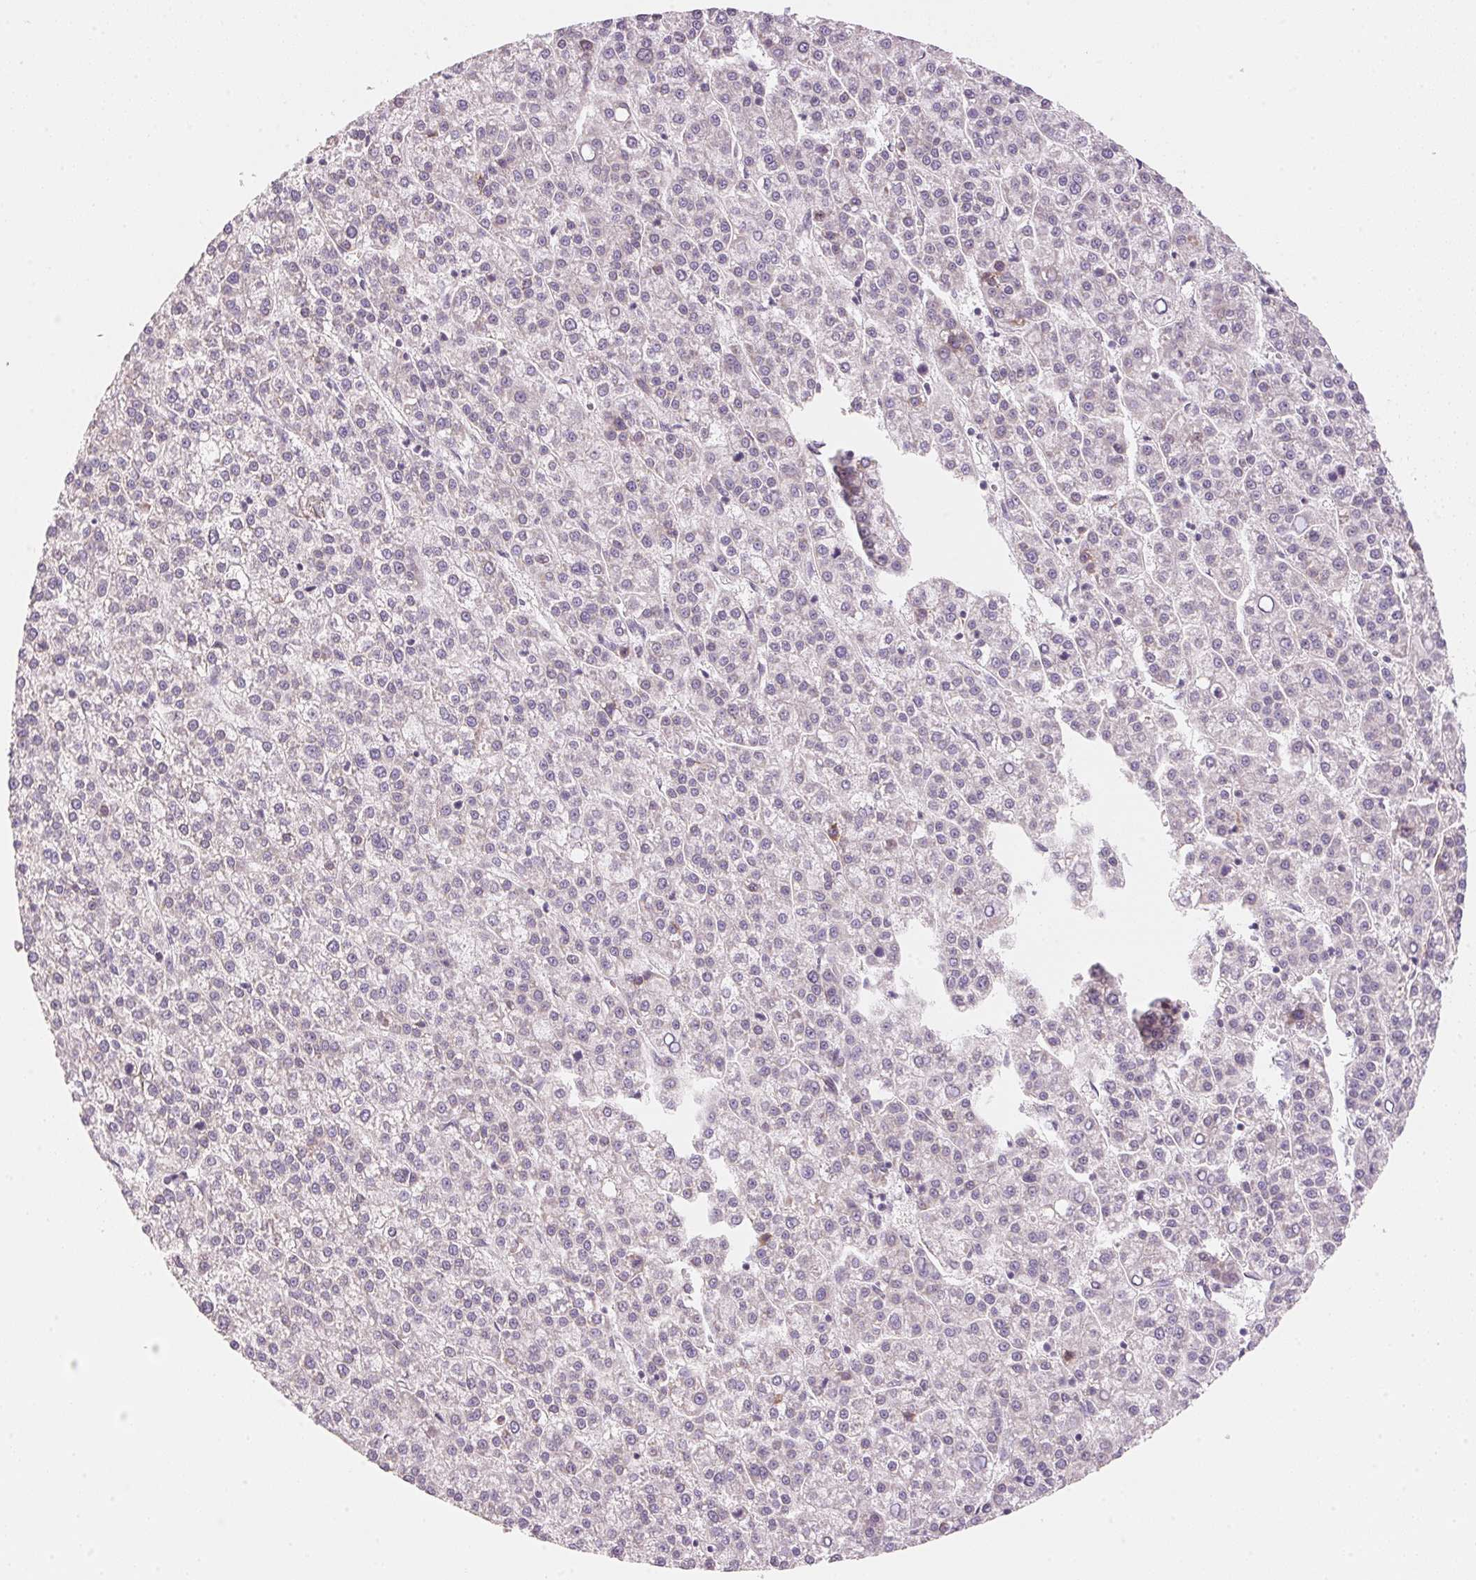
{"staining": {"intensity": "weak", "quantity": "<25%", "location": "cytoplasmic/membranous"}, "tissue": "liver cancer", "cell_type": "Tumor cells", "image_type": "cancer", "snomed": [{"axis": "morphology", "description": "Carcinoma, Hepatocellular, NOS"}, {"axis": "topography", "description": "Liver"}], "caption": "Protein analysis of liver cancer shows no significant positivity in tumor cells.", "gene": "BLOC1S2", "patient": {"sex": "female", "age": 58}}